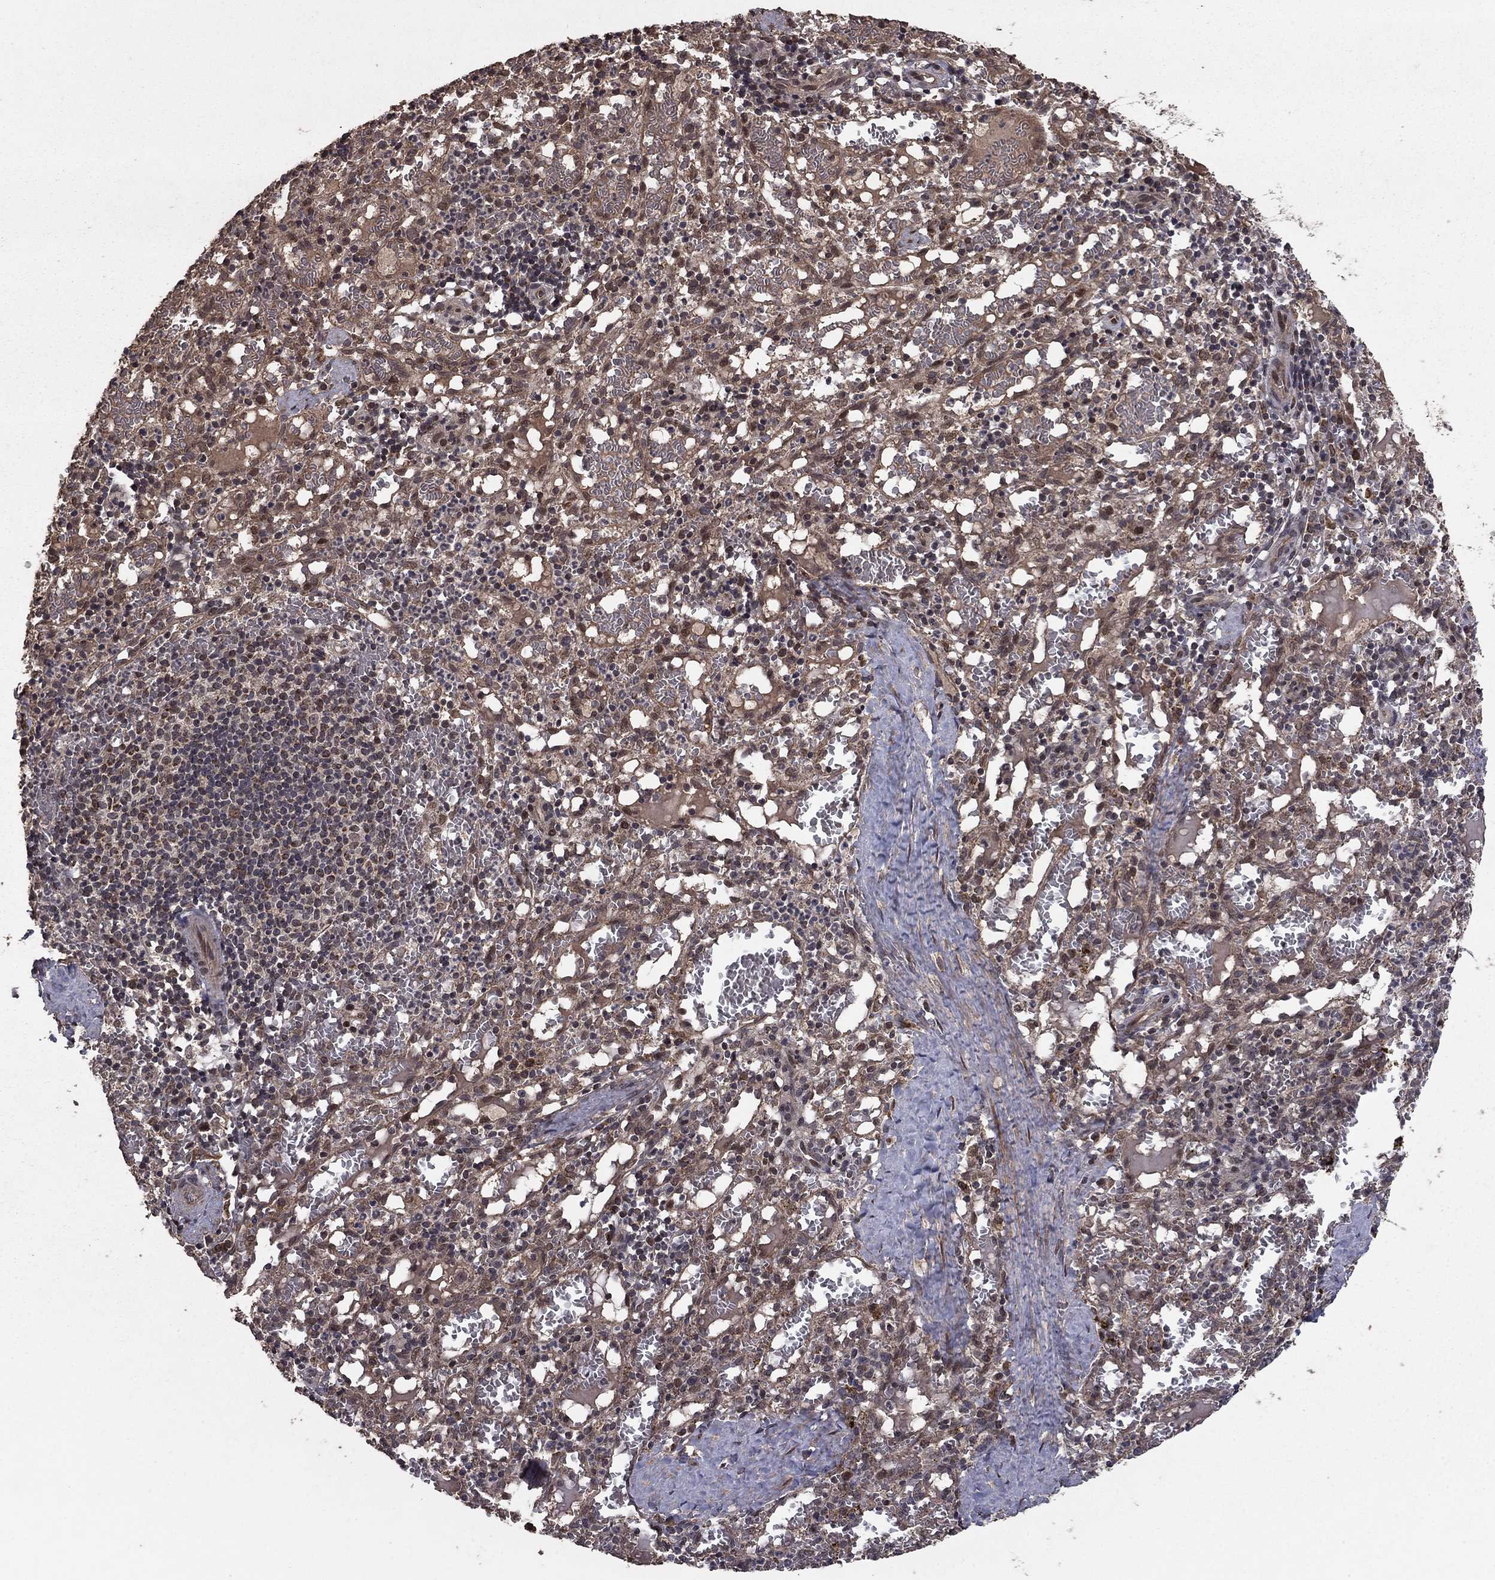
{"staining": {"intensity": "moderate", "quantity": "<25%", "location": "cytoplasmic/membranous"}, "tissue": "spleen", "cell_type": "Cells in red pulp", "image_type": "normal", "snomed": [{"axis": "morphology", "description": "Normal tissue, NOS"}, {"axis": "topography", "description": "Spleen"}], "caption": "Cells in red pulp exhibit low levels of moderate cytoplasmic/membranous staining in approximately <25% of cells in benign spleen.", "gene": "DHRS1", "patient": {"sex": "male", "age": 11}}